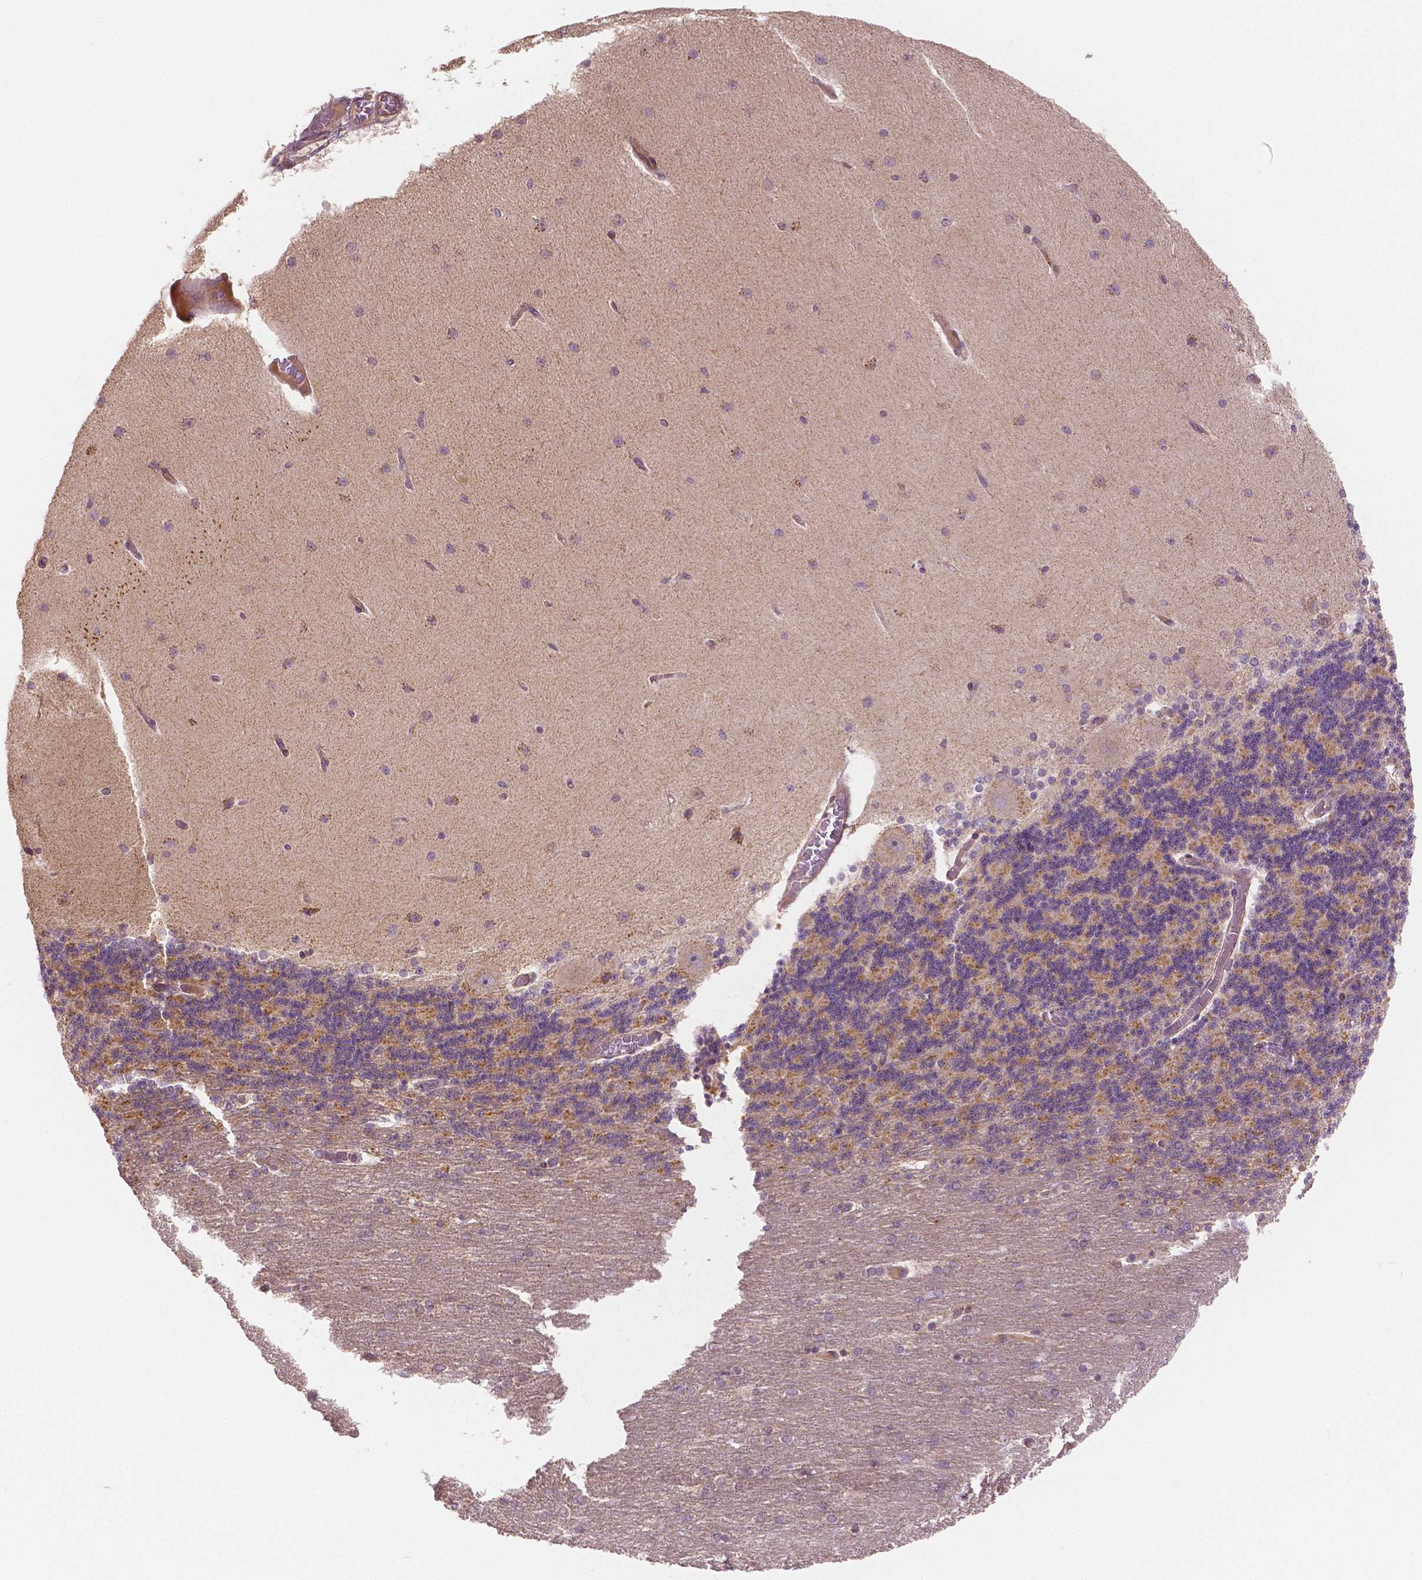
{"staining": {"intensity": "moderate", "quantity": "25%-75%", "location": "cytoplasmic/membranous"}, "tissue": "cerebellum", "cell_type": "Cells in granular layer", "image_type": "normal", "snomed": [{"axis": "morphology", "description": "Normal tissue, NOS"}, {"axis": "topography", "description": "Cerebellum"}], "caption": "Cerebellum stained for a protein exhibits moderate cytoplasmic/membranous positivity in cells in granular layer. The staining was performed using DAB (3,3'-diaminobenzidine), with brown indicating positive protein expression. Nuclei are stained blue with hematoxylin.", "gene": "CLBA1", "patient": {"sex": "female", "age": 54}}